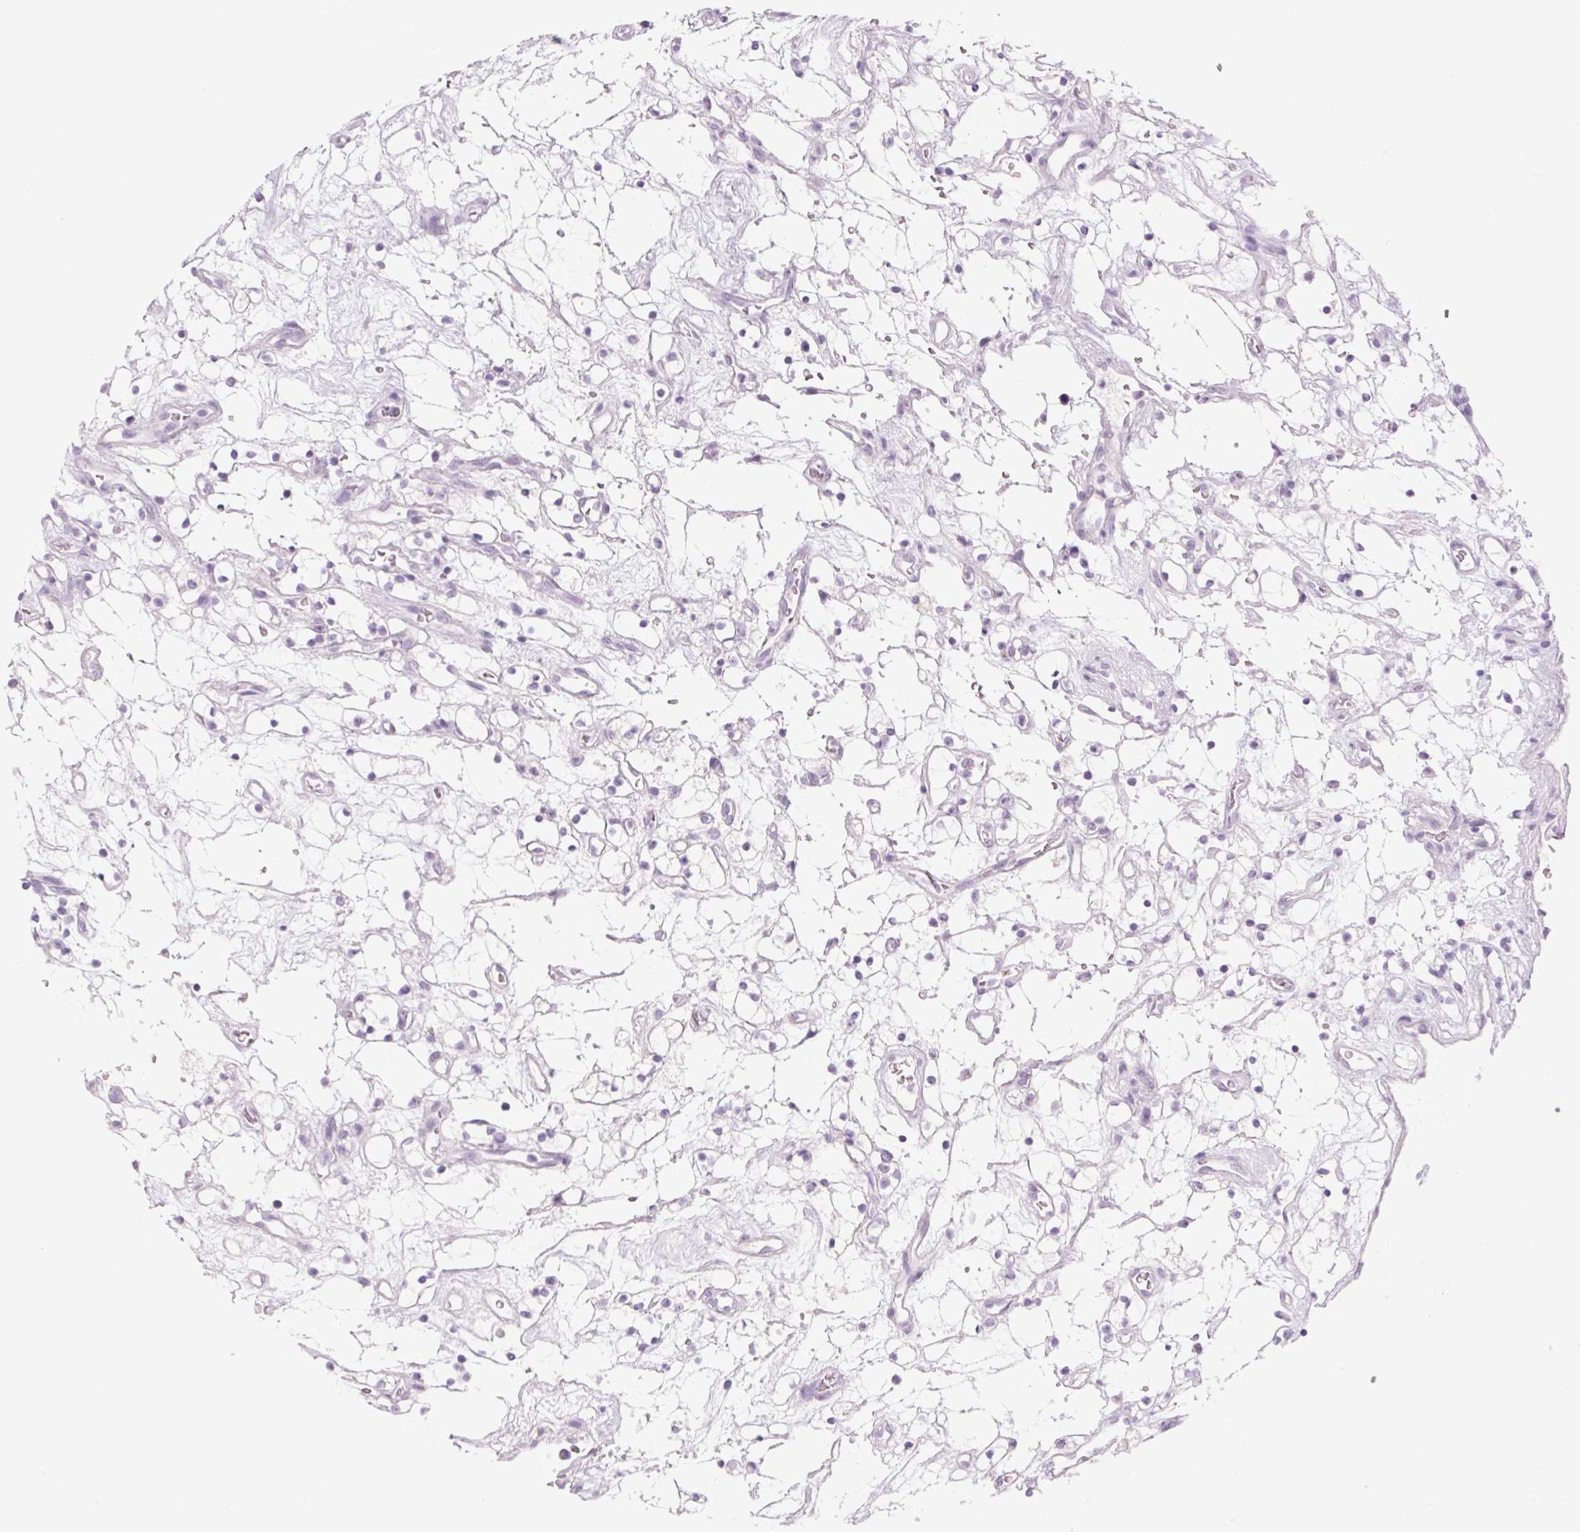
{"staining": {"intensity": "negative", "quantity": "none", "location": "none"}, "tissue": "renal cancer", "cell_type": "Tumor cells", "image_type": "cancer", "snomed": [{"axis": "morphology", "description": "Adenocarcinoma, NOS"}, {"axis": "topography", "description": "Kidney"}], "caption": "Tumor cells show no significant protein positivity in renal cancer. (DAB (3,3'-diaminobenzidine) IHC visualized using brightfield microscopy, high magnification).", "gene": "COL9A2", "patient": {"sex": "female", "age": 69}}